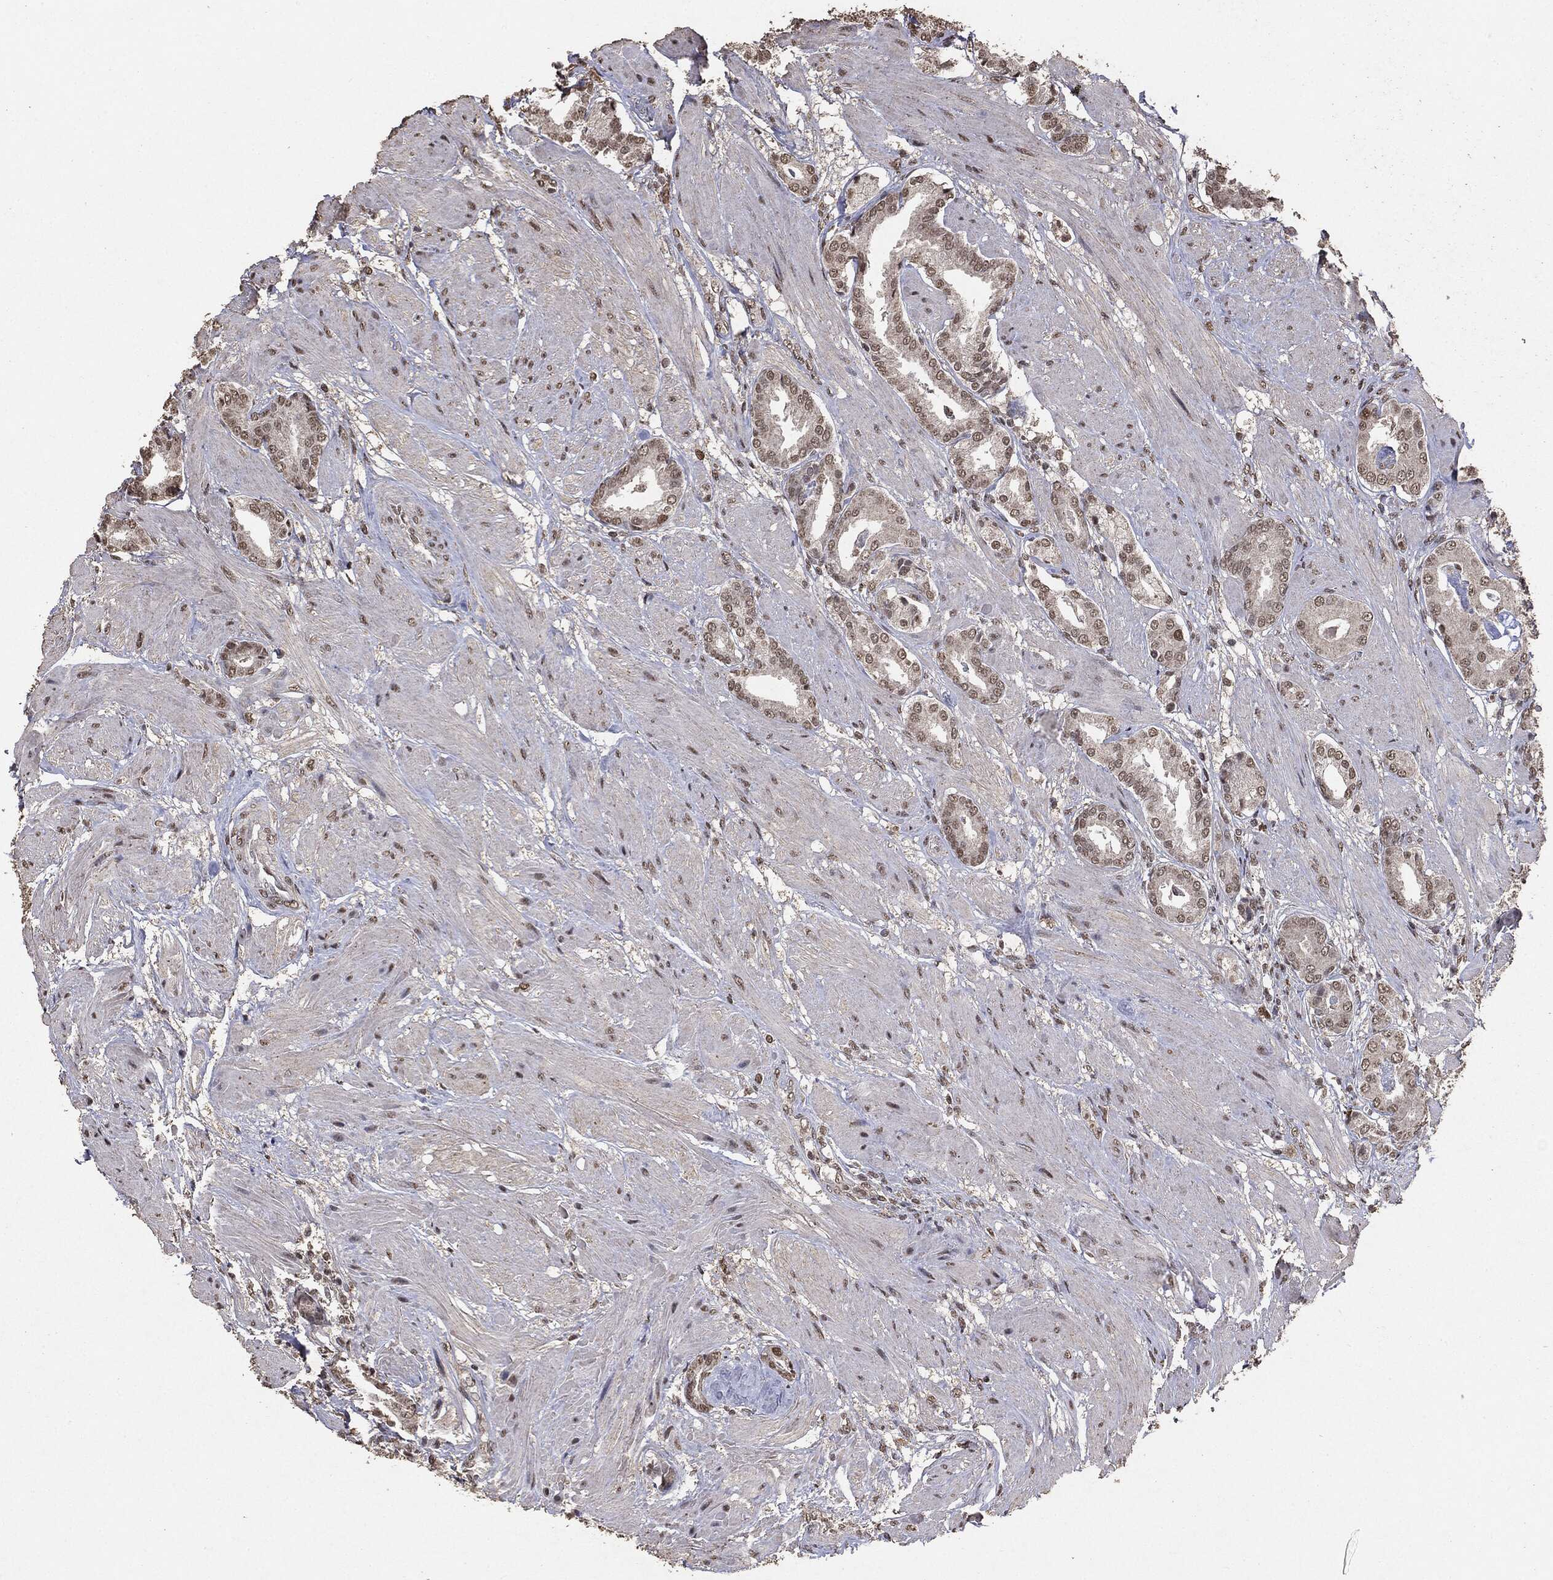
{"staining": {"intensity": "weak", "quantity": ">75%", "location": "nuclear"}, "tissue": "prostate cancer", "cell_type": "Tumor cells", "image_type": "cancer", "snomed": [{"axis": "morphology", "description": "Adenocarcinoma, High grade"}, {"axis": "topography", "description": "Prostate"}], "caption": "The immunohistochemical stain labels weak nuclear positivity in tumor cells of adenocarcinoma (high-grade) (prostate) tissue.", "gene": "RAD18", "patient": {"sex": "male", "age": 56}}